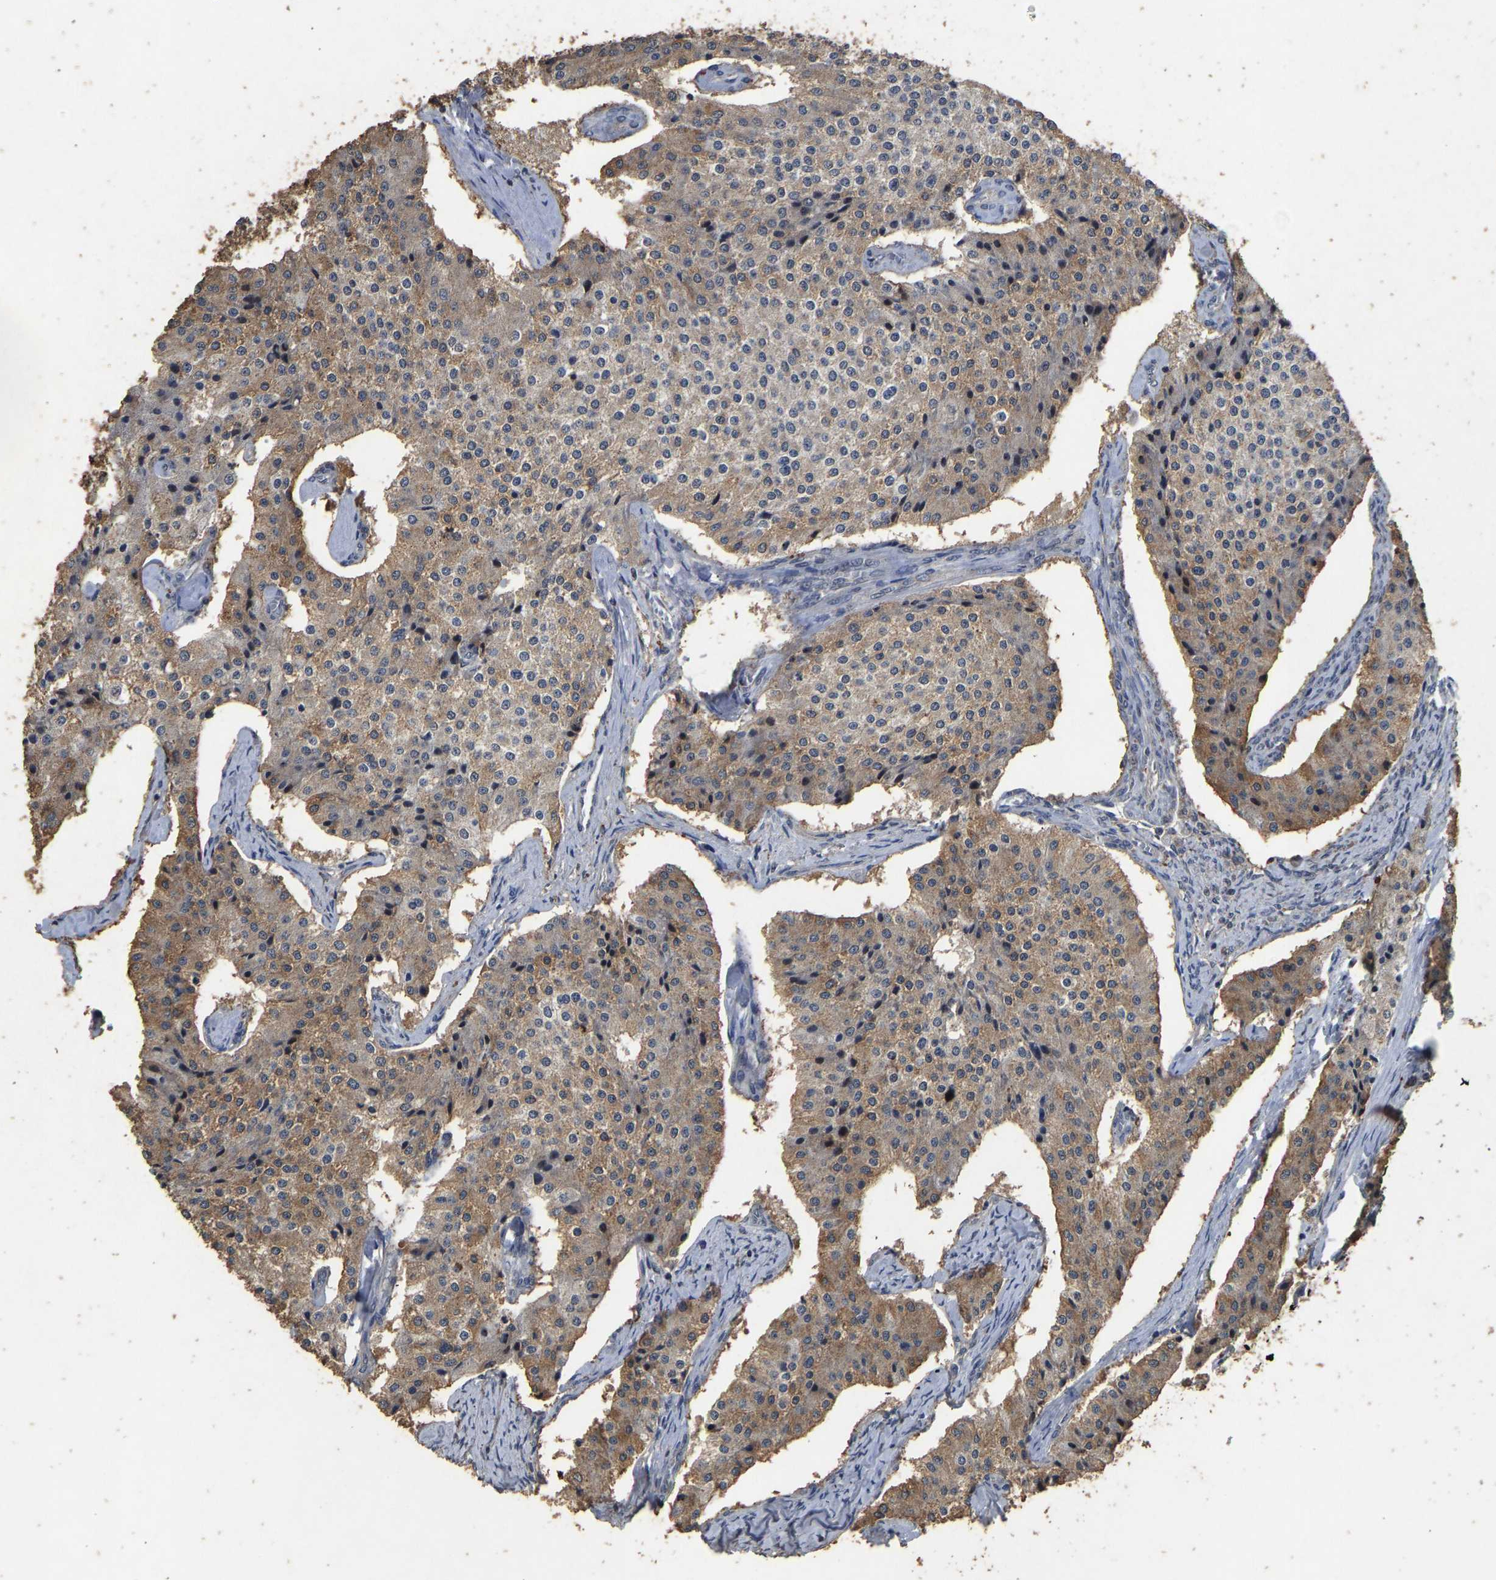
{"staining": {"intensity": "moderate", "quantity": "25%-75%", "location": "cytoplasmic/membranous"}, "tissue": "carcinoid", "cell_type": "Tumor cells", "image_type": "cancer", "snomed": [{"axis": "morphology", "description": "Carcinoid, malignant, NOS"}, {"axis": "topography", "description": "Colon"}], "caption": "Immunohistochemical staining of human carcinoid (malignant) shows medium levels of moderate cytoplasmic/membranous expression in about 25%-75% of tumor cells. The staining was performed using DAB to visualize the protein expression in brown, while the nuclei were stained in blue with hematoxylin (Magnification: 20x).", "gene": "CIDEC", "patient": {"sex": "female", "age": 52}}